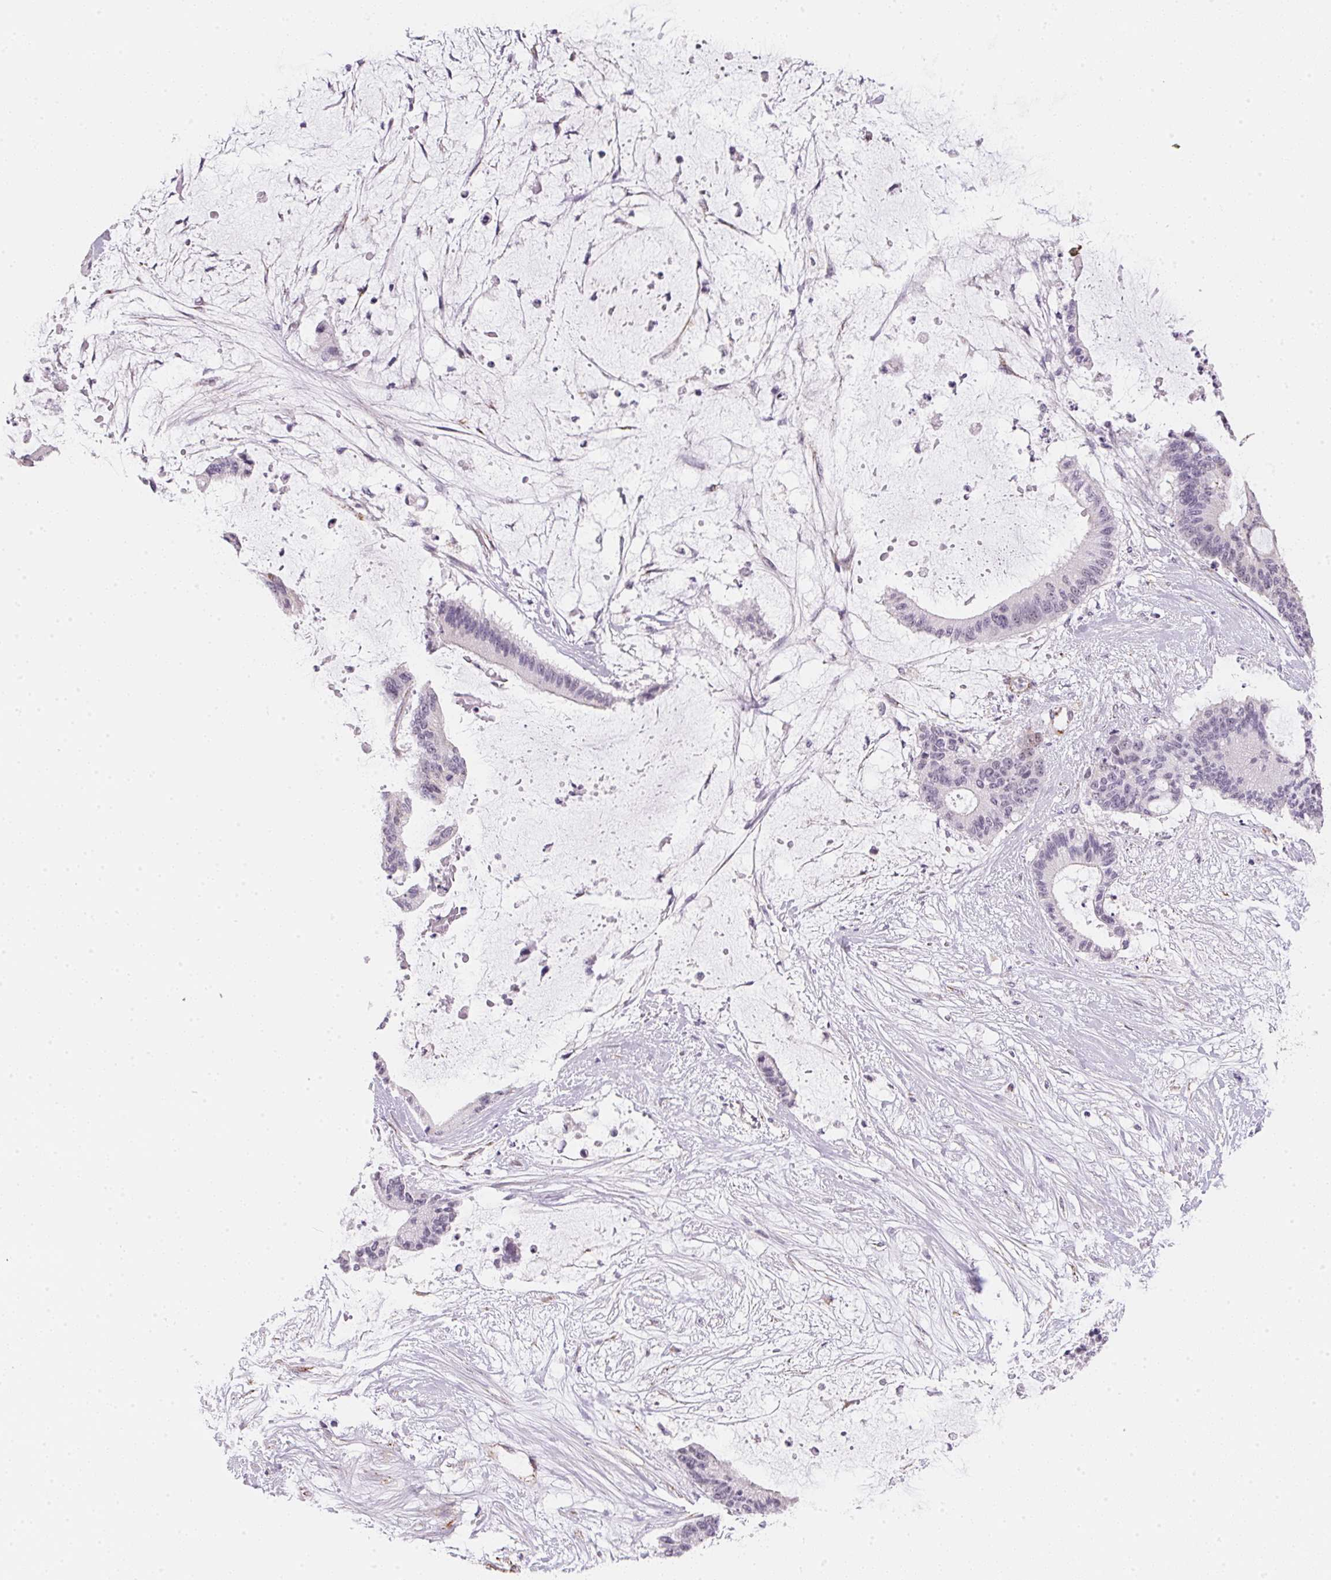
{"staining": {"intensity": "negative", "quantity": "none", "location": "none"}, "tissue": "liver cancer", "cell_type": "Tumor cells", "image_type": "cancer", "snomed": [{"axis": "morphology", "description": "Normal tissue, NOS"}, {"axis": "morphology", "description": "Cholangiocarcinoma"}, {"axis": "topography", "description": "Liver"}, {"axis": "topography", "description": "Peripheral nerve tissue"}], "caption": "This is an immunohistochemistry micrograph of human liver cancer. There is no staining in tumor cells.", "gene": "GIPC2", "patient": {"sex": "female", "age": 73}}